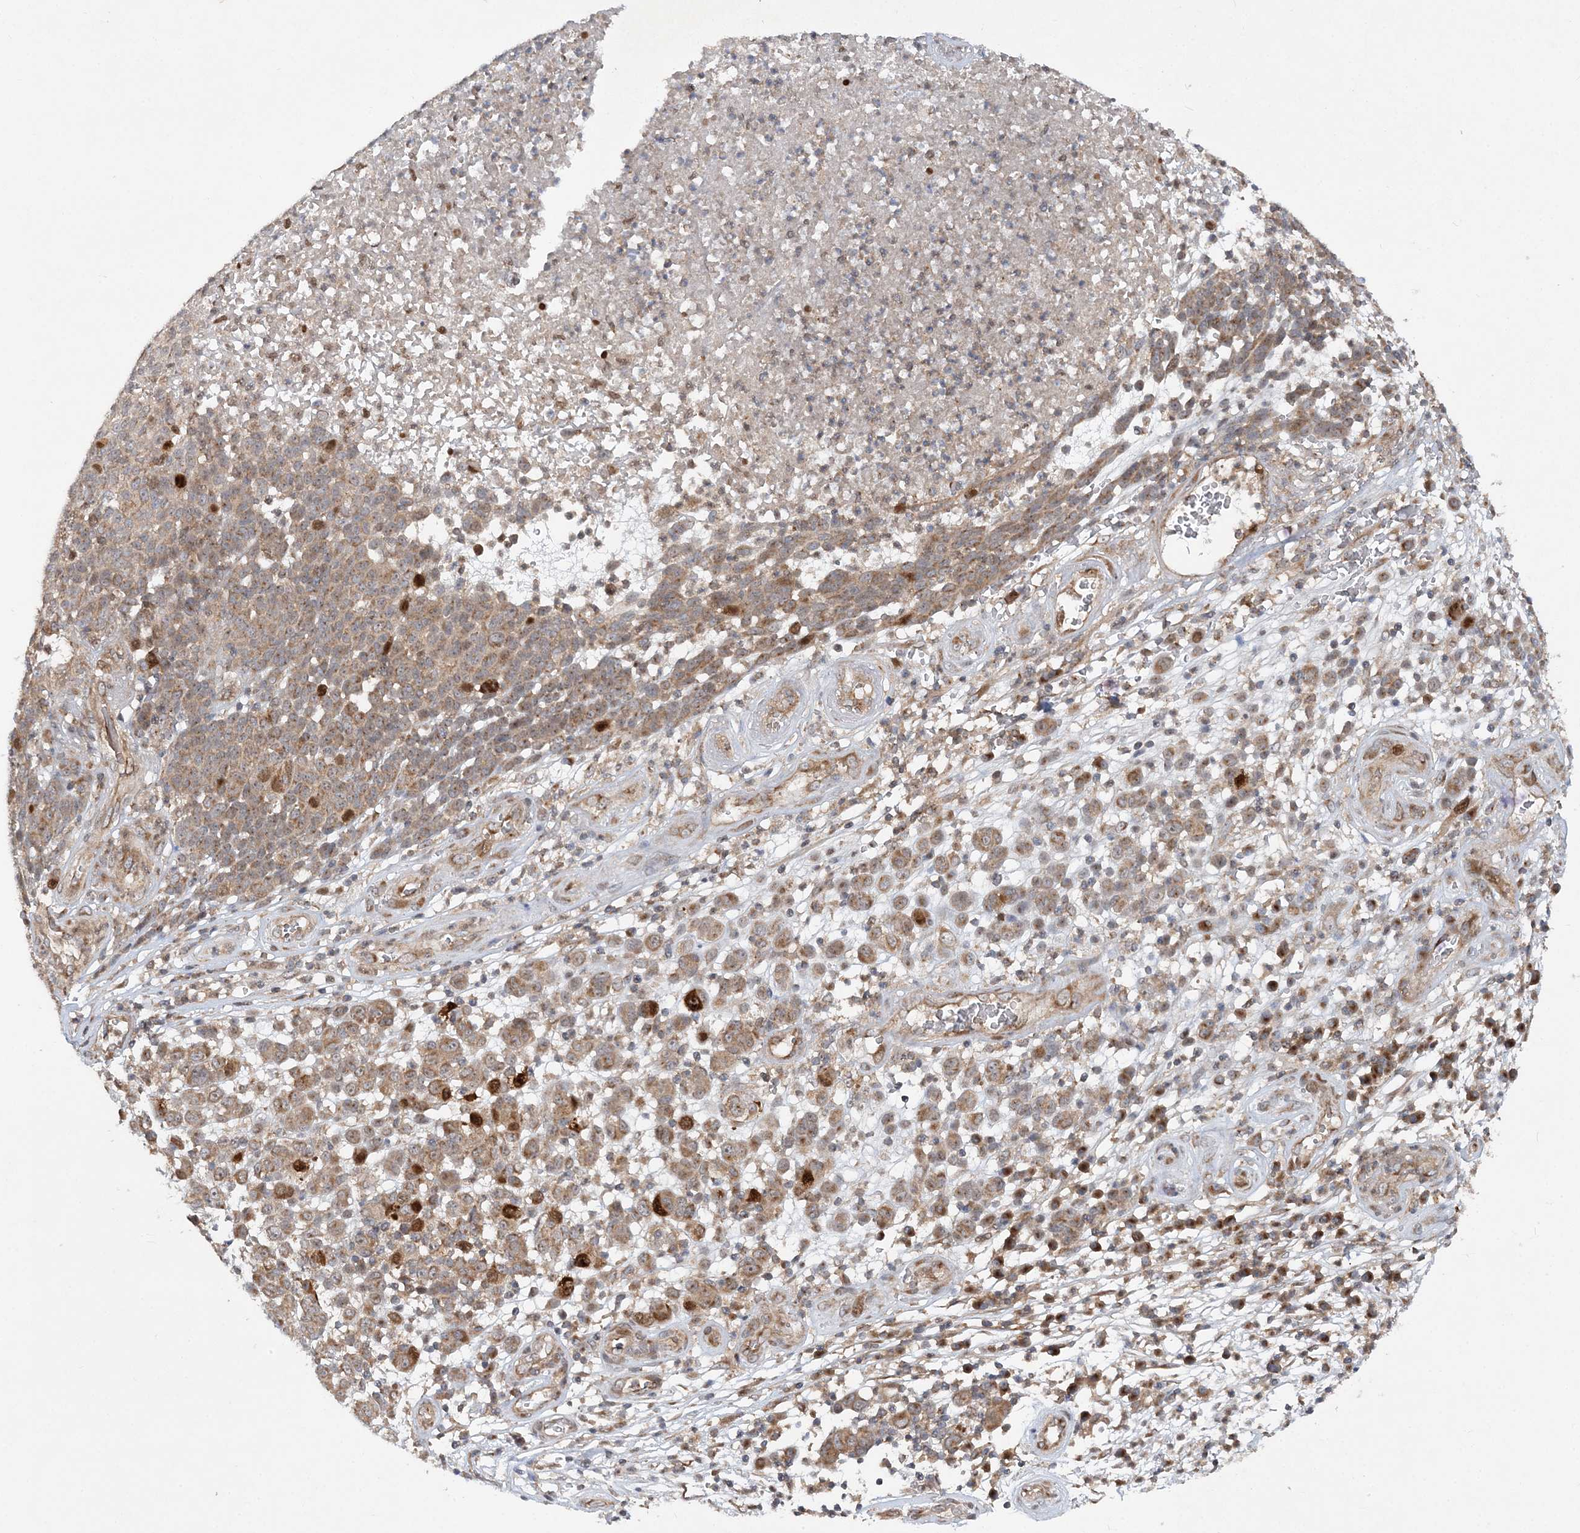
{"staining": {"intensity": "moderate", "quantity": "25%-75%", "location": "cytoplasmic/membranous,nuclear"}, "tissue": "melanoma", "cell_type": "Tumor cells", "image_type": "cancer", "snomed": [{"axis": "morphology", "description": "Malignant melanoma, NOS"}, {"axis": "topography", "description": "Skin"}], "caption": "Malignant melanoma stained for a protein shows moderate cytoplasmic/membranous and nuclear positivity in tumor cells.", "gene": "MXI1", "patient": {"sex": "male", "age": 49}}